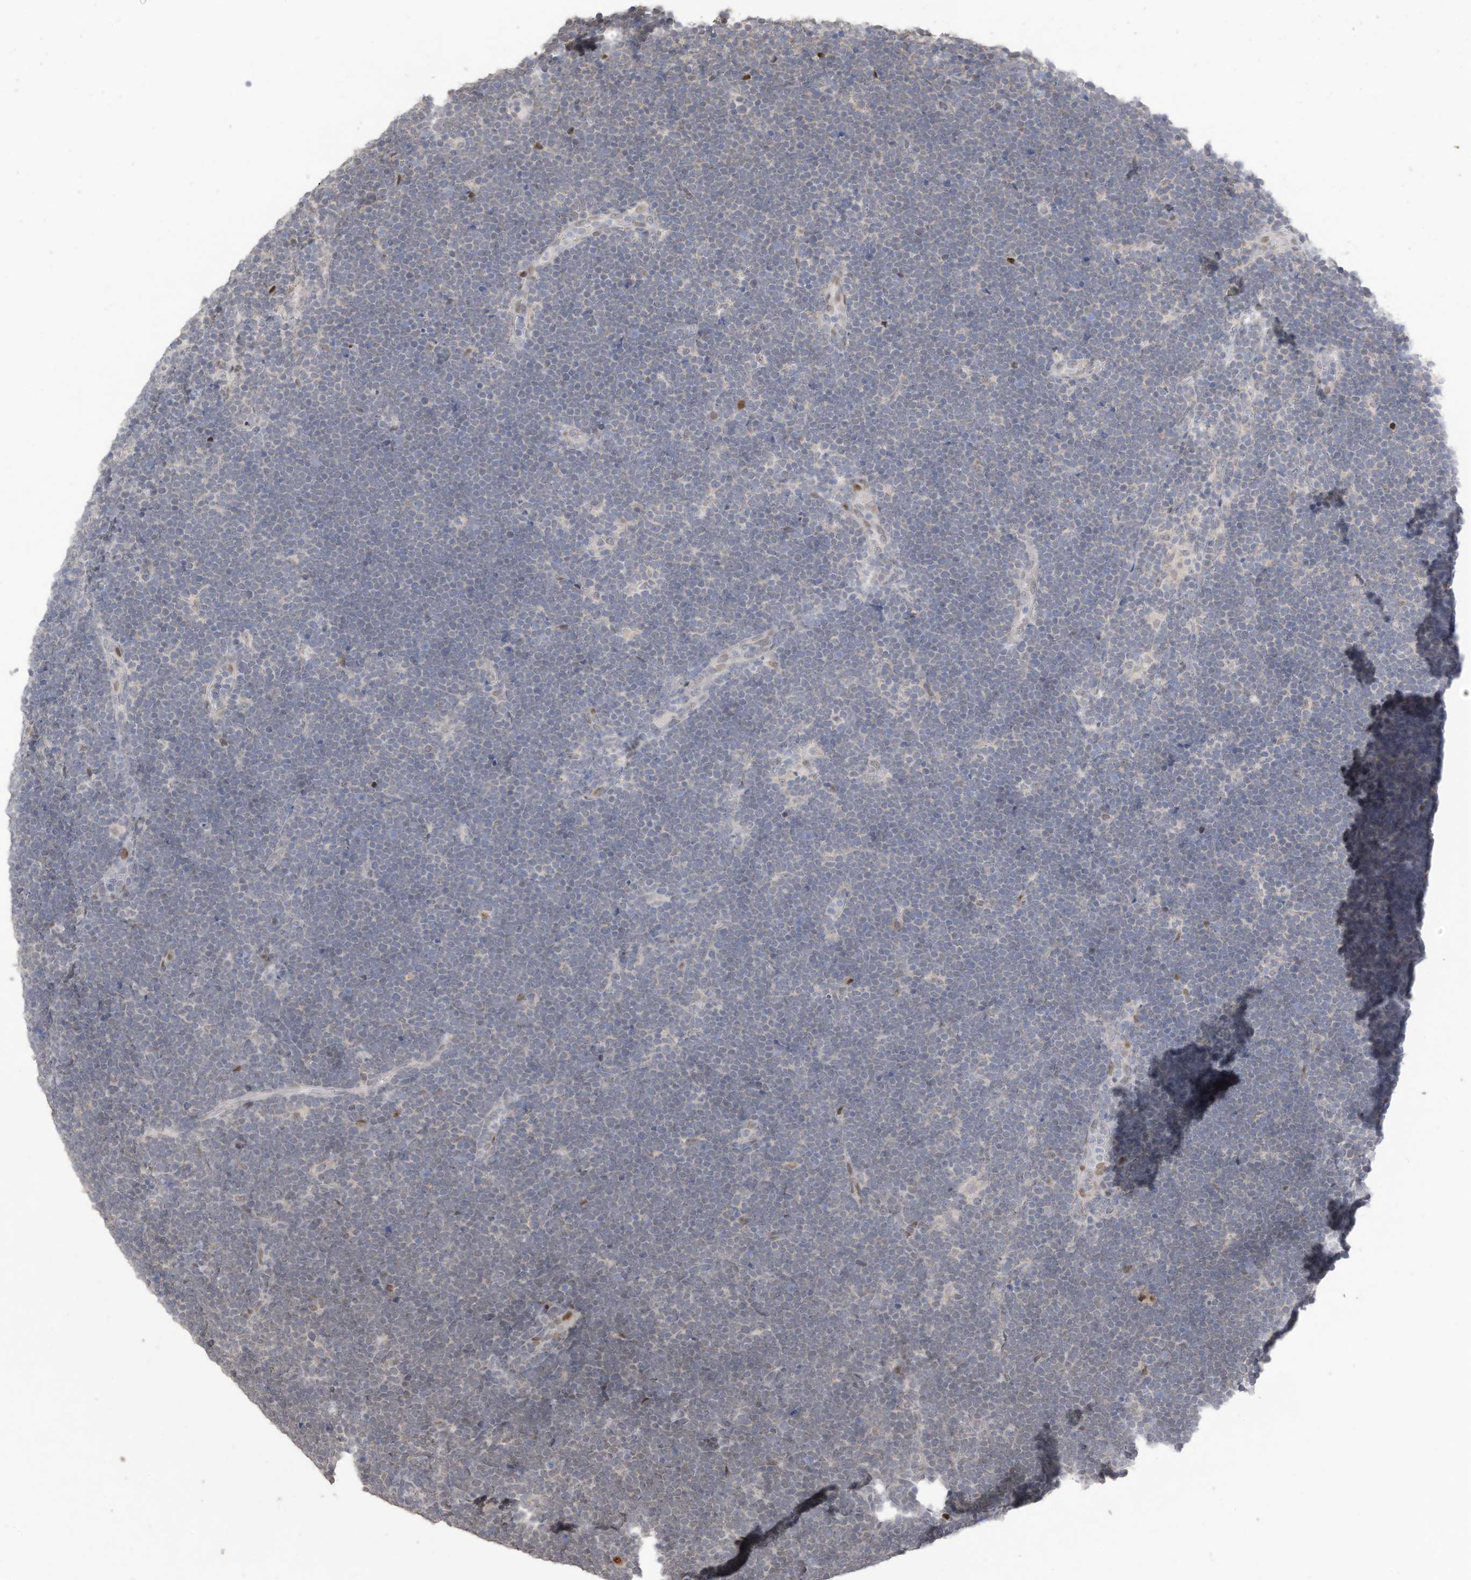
{"staining": {"intensity": "negative", "quantity": "none", "location": "none"}, "tissue": "lymphoma", "cell_type": "Tumor cells", "image_type": "cancer", "snomed": [{"axis": "morphology", "description": "Malignant lymphoma, non-Hodgkin's type, High grade"}, {"axis": "topography", "description": "Lymph node"}], "caption": "There is no significant positivity in tumor cells of lymphoma.", "gene": "RABL3", "patient": {"sex": "male", "age": 13}}